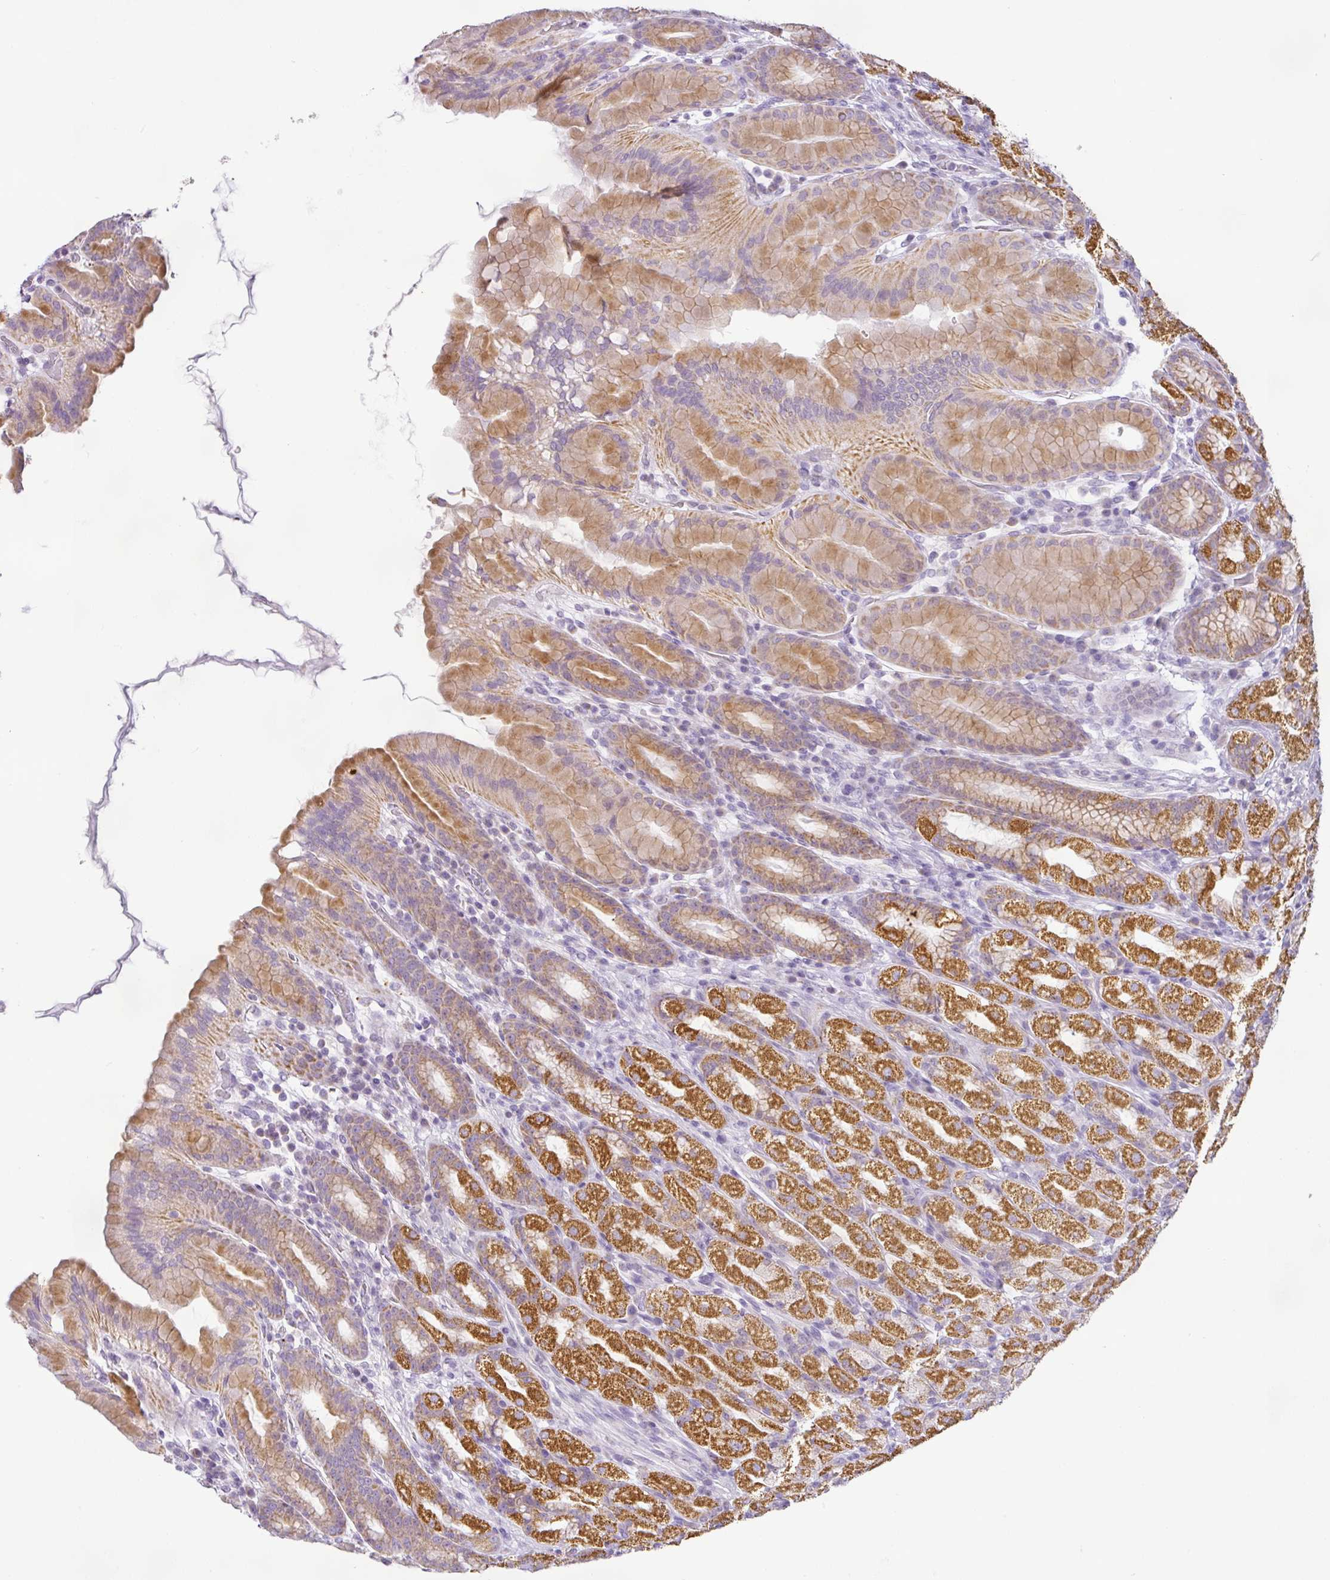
{"staining": {"intensity": "strong", "quantity": "25%-75%", "location": "cytoplasmic/membranous"}, "tissue": "stomach", "cell_type": "Glandular cells", "image_type": "normal", "snomed": [{"axis": "morphology", "description": "Normal tissue, NOS"}, {"axis": "topography", "description": "Stomach, upper"}, {"axis": "topography", "description": "Stomach"}], "caption": "Stomach stained with immunohistochemistry (IHC) demonstrates strong cytoplasmic/membranous expression in approximately 25%-75% of glandular cells. The staining is performed using DAB brown chromogen to label protein expression. The nuclei are counter-stained blue using hematoxylin.", "gene": "HMCN2", "patient": {"sex": "male", "age": 68}}